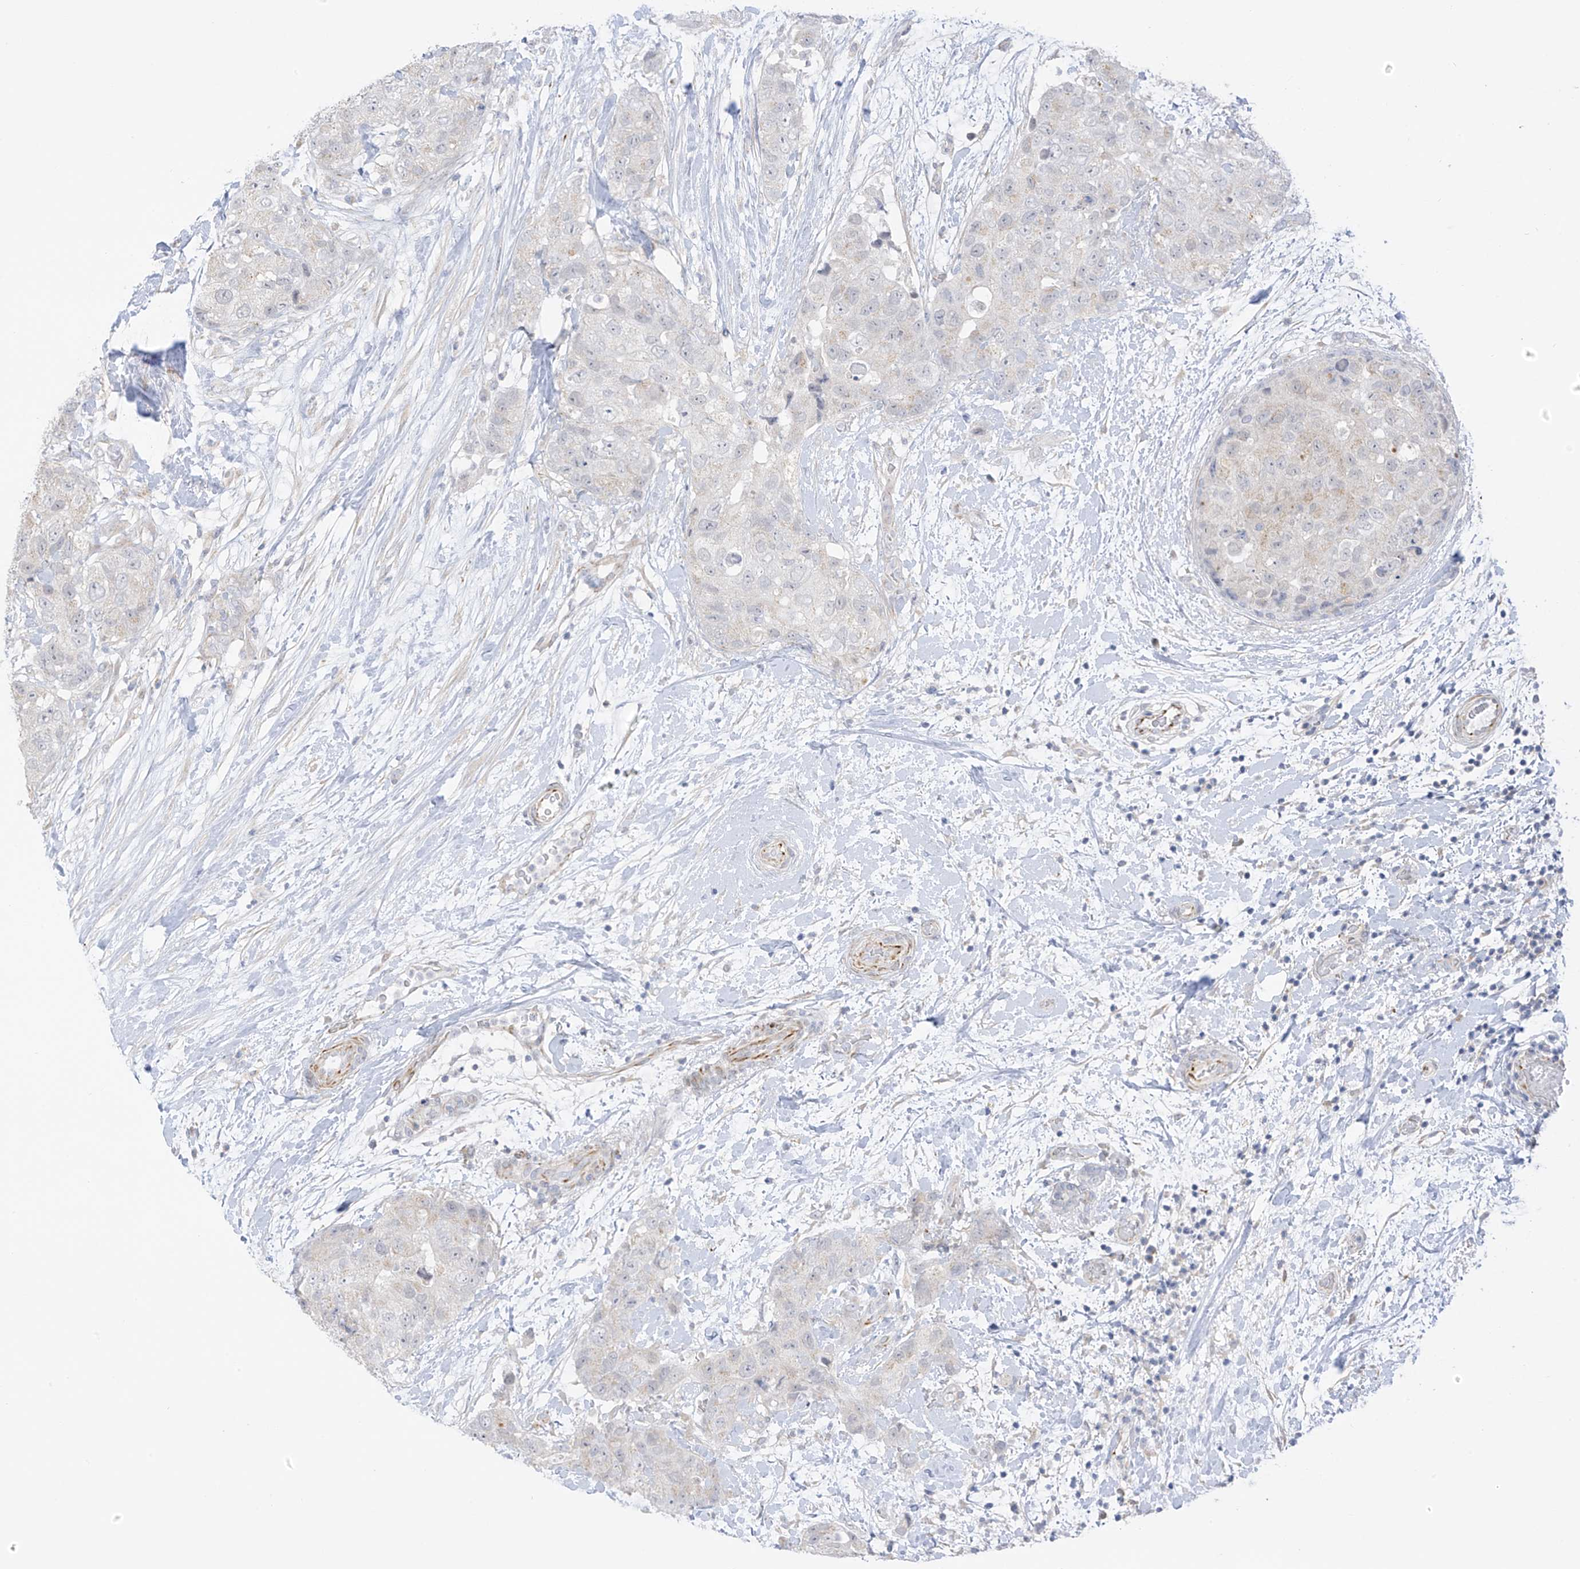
{"staining": {"intensity": "negative", "quantity": "none", "location": "none"}, "tissue": "breast cancer", "cell_type": "Tumor cells", "image_type": "cancer", "snomed": [{"axis": "morphology", "description": "Duct carcinoma"}, {"axis": "topography", "description": "Breast"}], "caption": "Tumor cells show no significant protein expression in breast cancer.", "gene": "HS6ST2", "patient": {"sex": "female", "age": 62}}